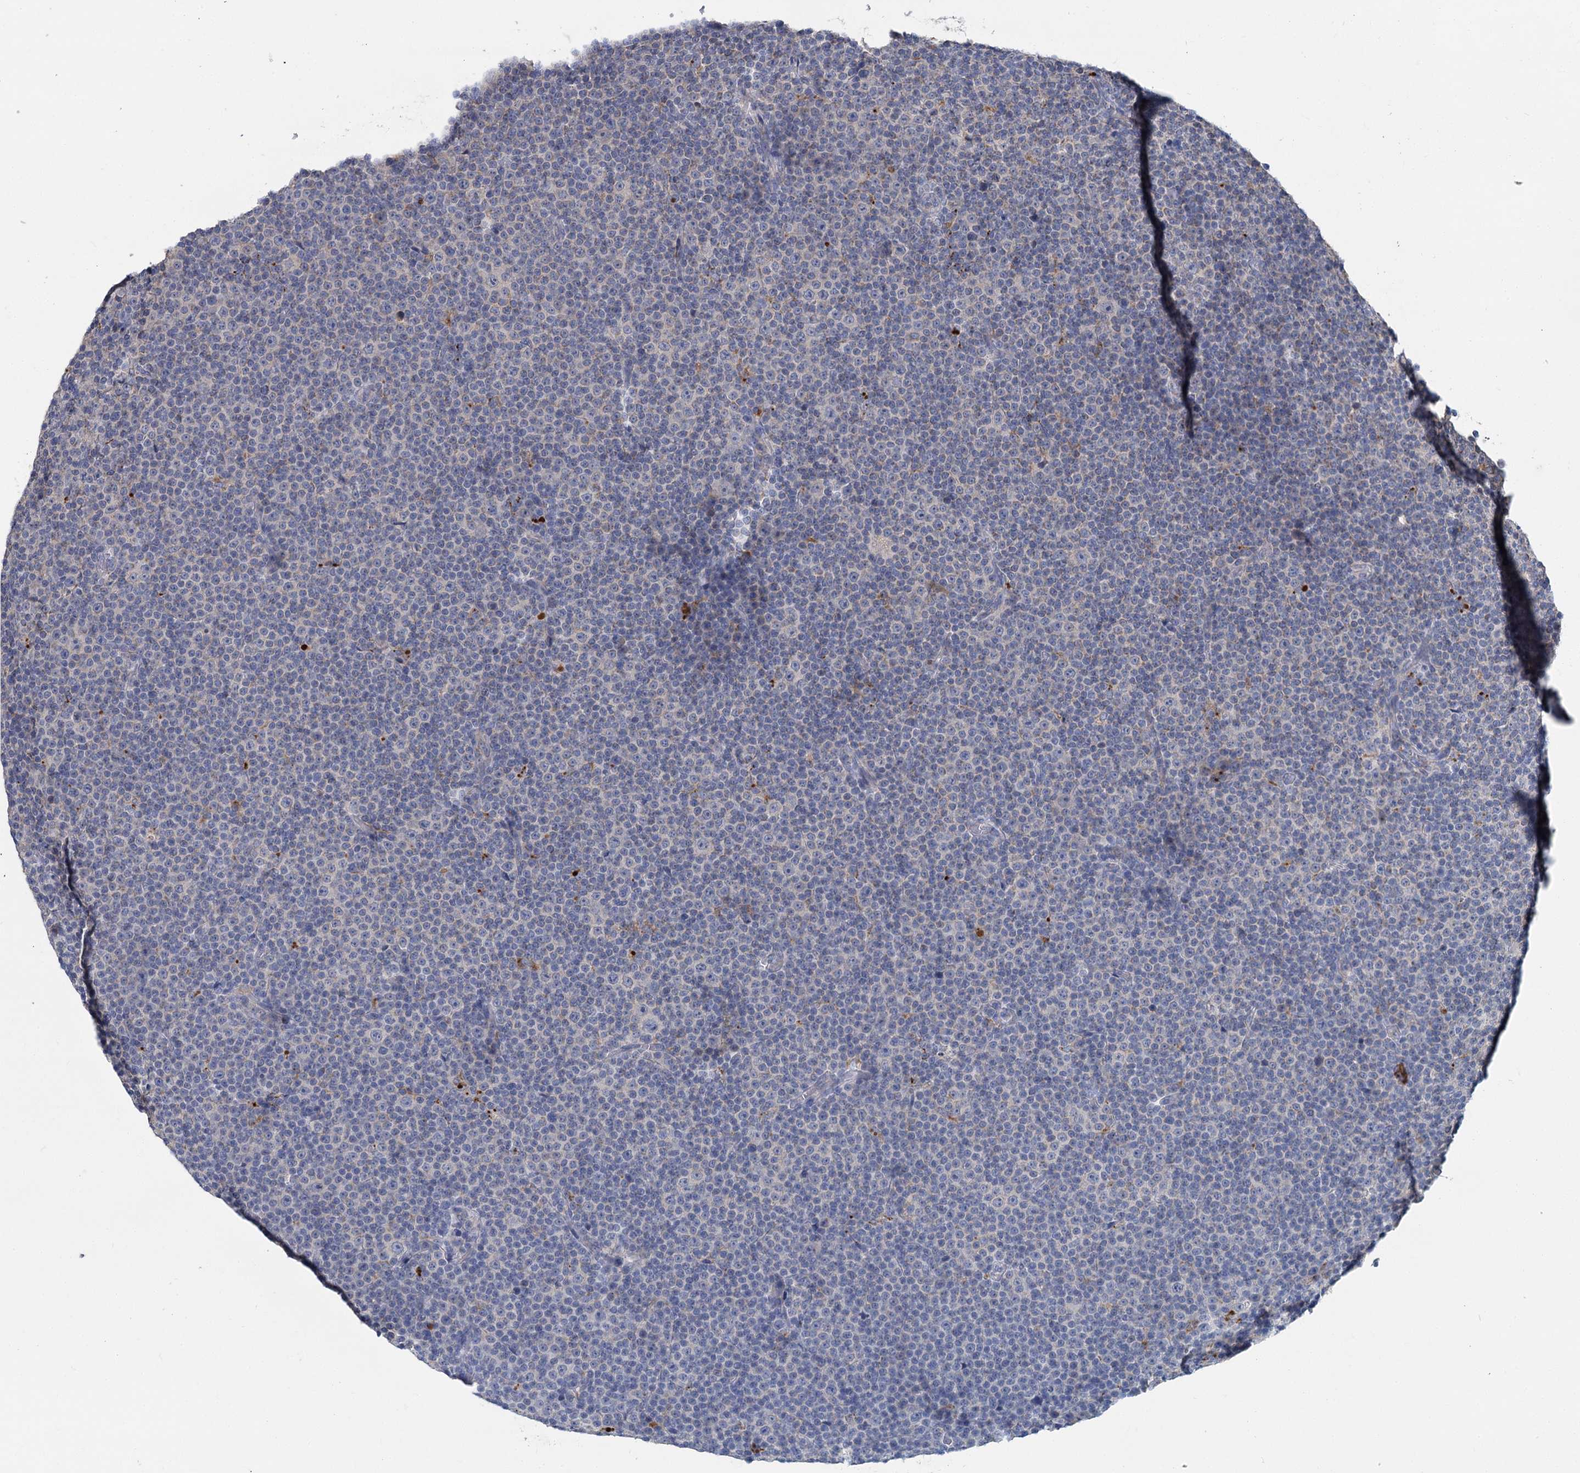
{"staining": {"intensity": "negative", "quantity": "none", "location": "none"}, "tissue": "lymphoma", "cell_type": "Tumor cells", "image_type": "cancer", "snomed": [{"axis": "morphology", "description": "Malignant lymphoma, non-Hodgkin's type, Low grade"}, {"axis": "topography", "description": "Lymph node"}], "caption": "Tumor cells show no significant expression in low-grade malignant lymphoma, non-Hodgkin's type.", "gene": "ANKRD16", "patient": {"sex": "female", "age": 67}}